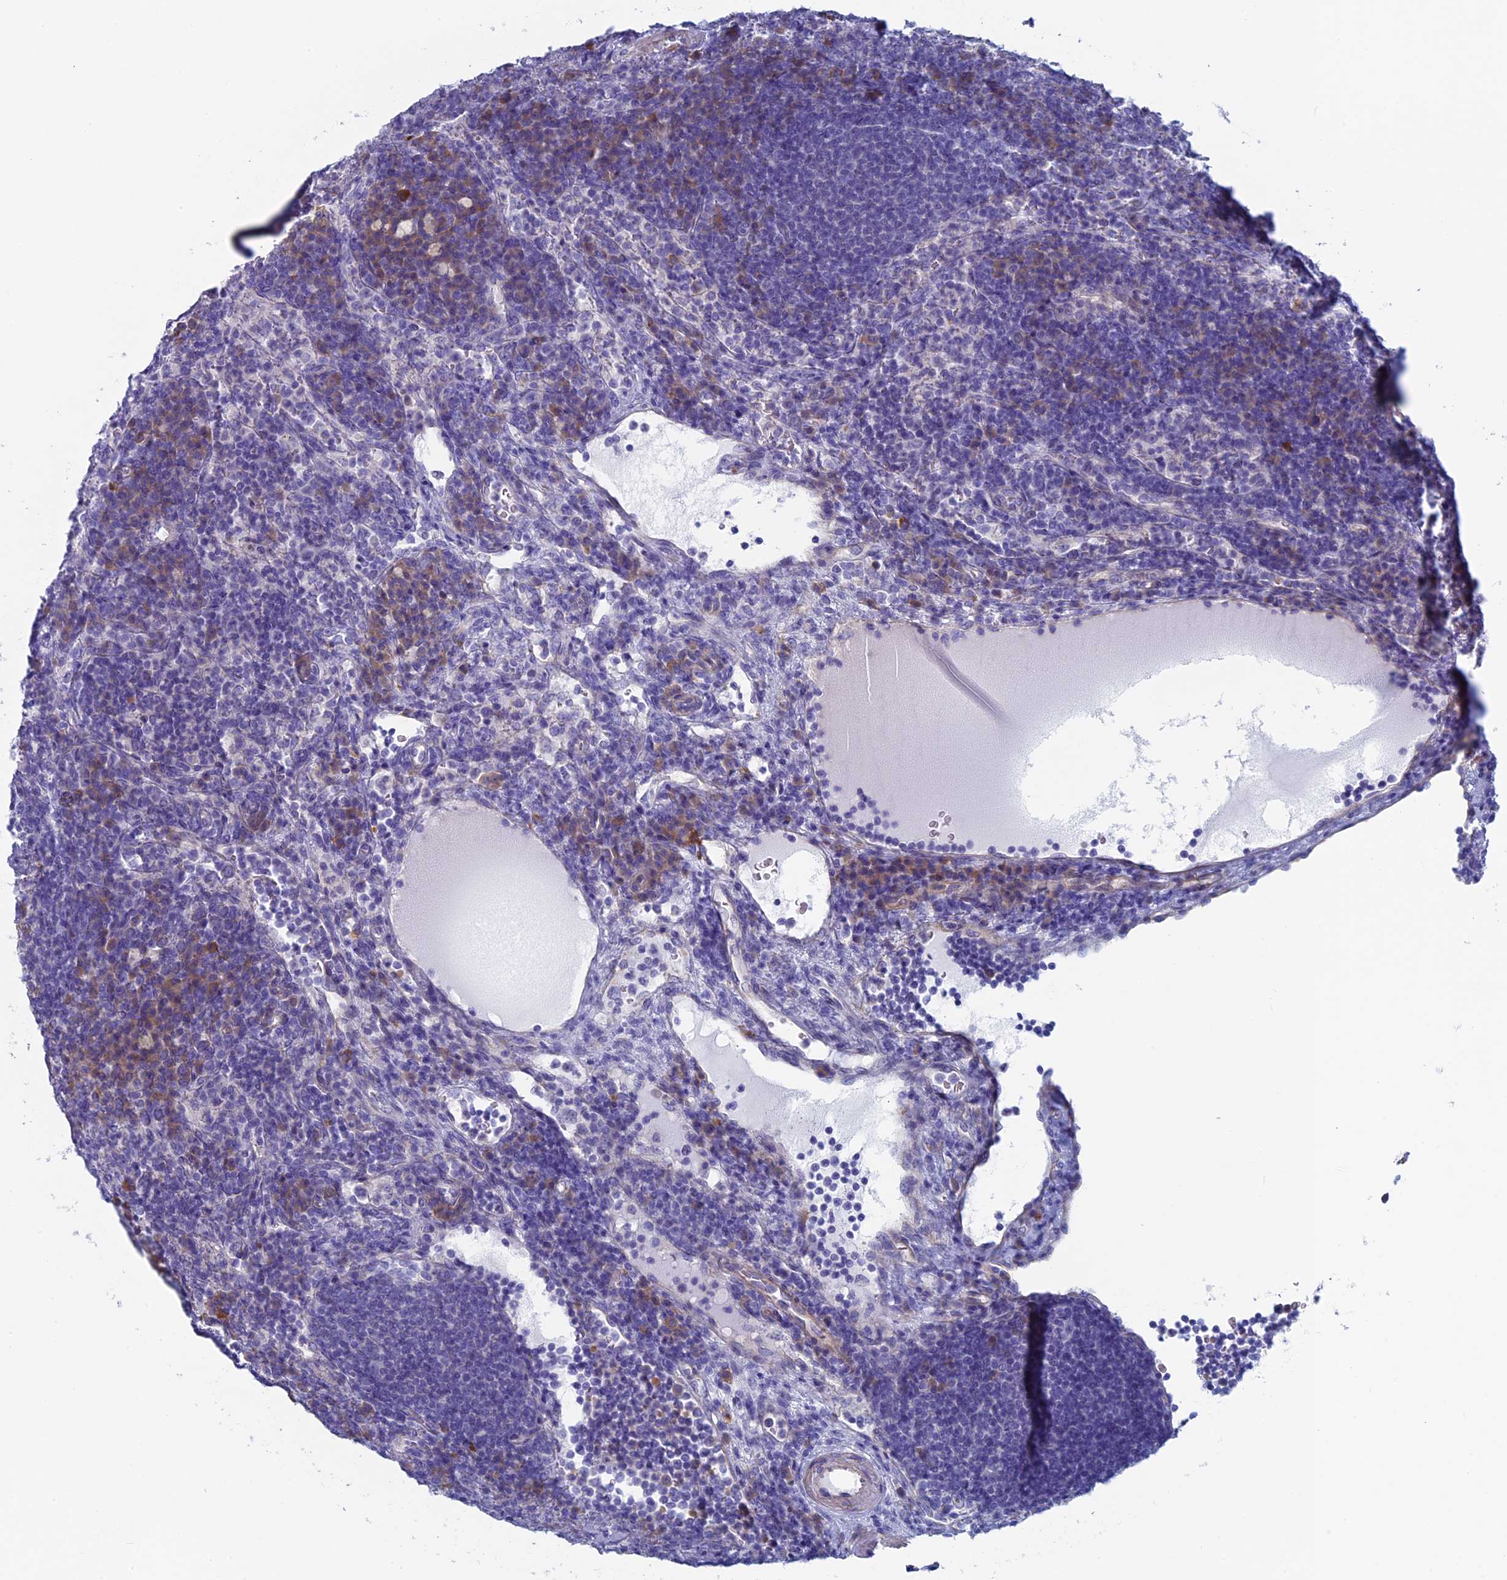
{"staining": {"intensity": "negative", "quantity": "none", "location": "none"}, "tissue": "lymph node", "cell_type": "Germinal center cells", "image_type": "normal", "snomed": [{"axis": "morphology", "description": "Normal tissue, NOS"}, {"axis": "topography", "description": "Lymph node"}], "caption": "The micrograph shows no significant expression in germinal center cells of lymph node.", "gene": "MAGEB6", "patient": {"sex": "female", "age": 70}}